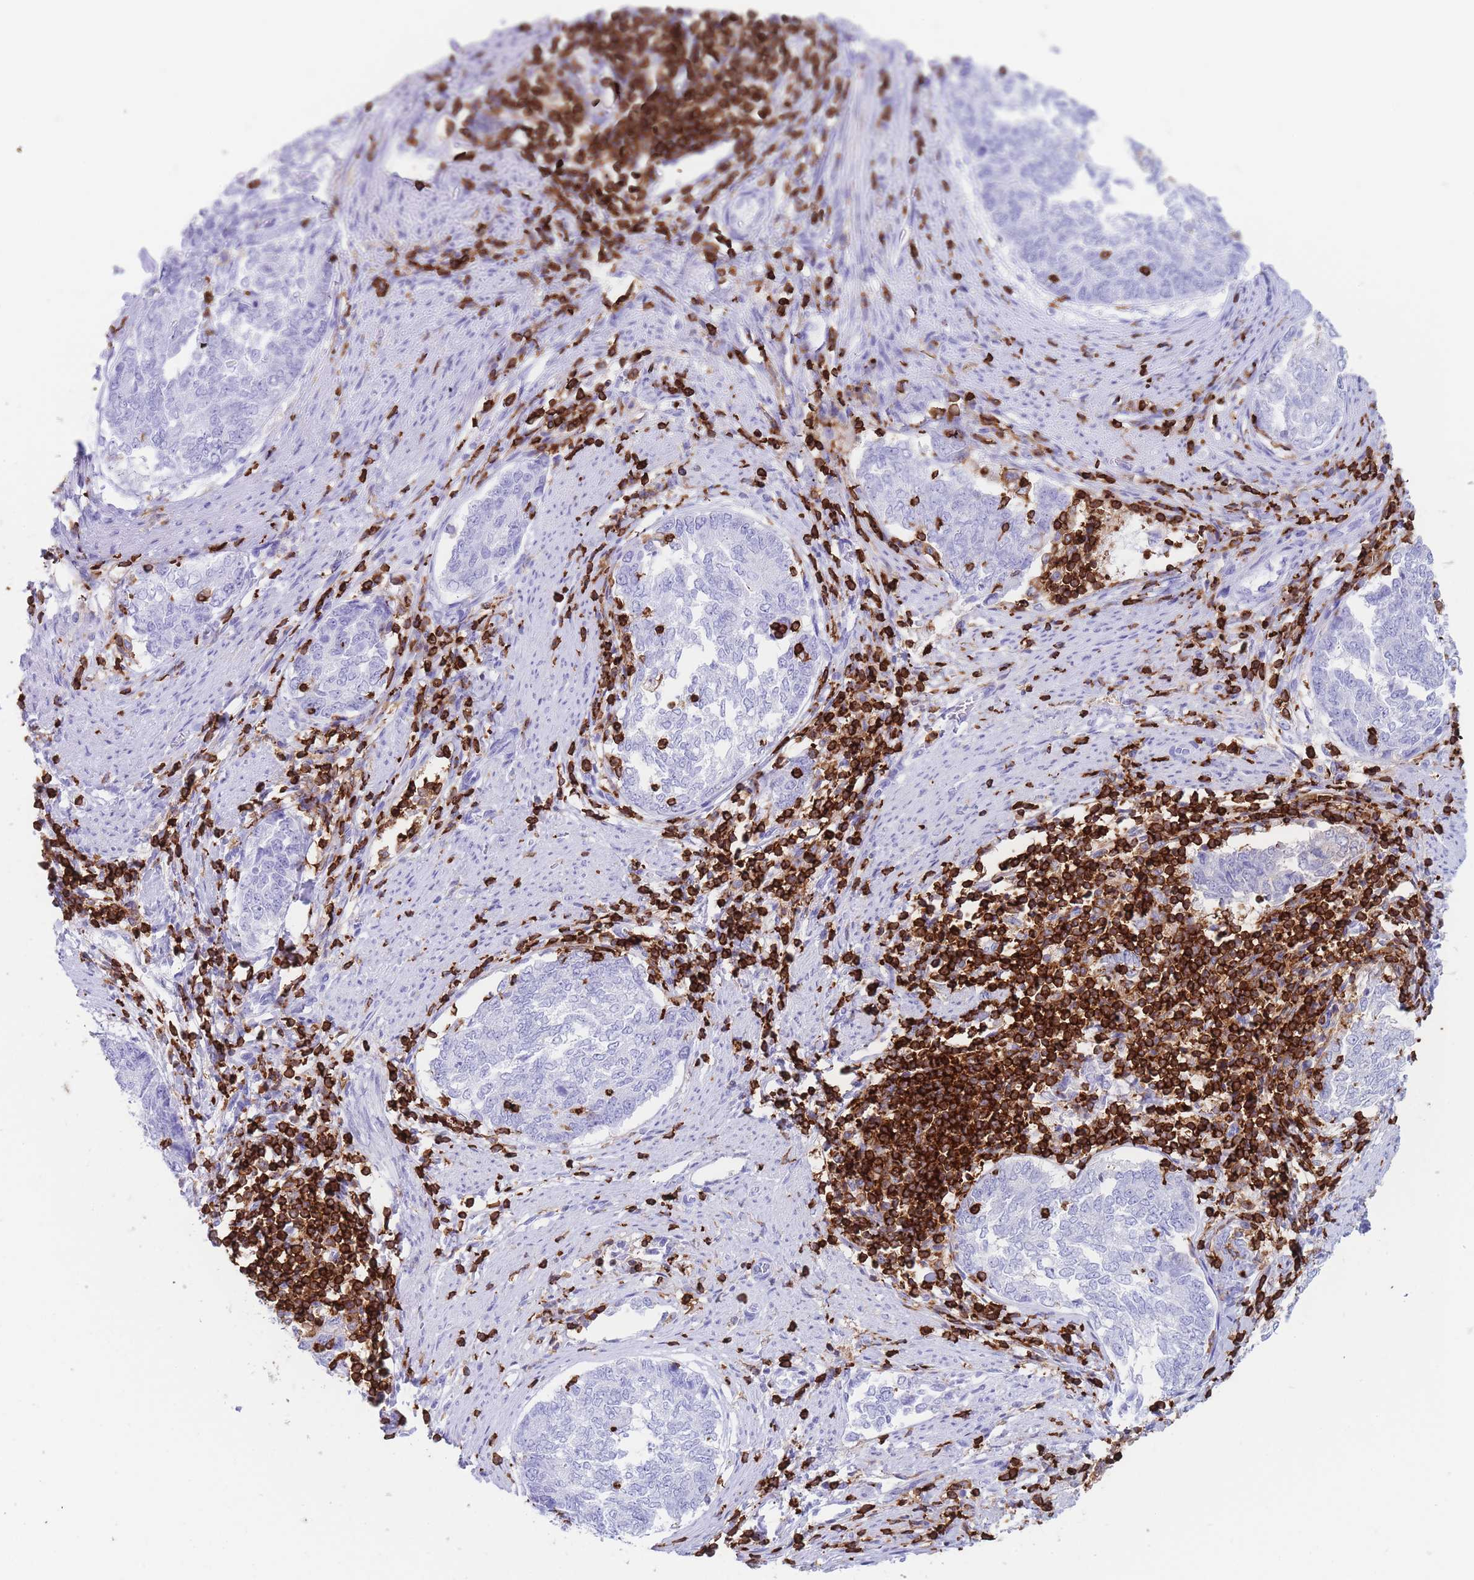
{"staining": {"intensity": "negative", "quantity": "none", "location": "none"}, "tissue": "endometrial cancer", "cell_type": "Tumor cells", "image_type": "cancer", "snomed": [{"axis": "morphology", "description": "Adenocarcinoma, NOS"}, {"axis": "topography", "description": "Endometrium"}], "caption": "IHC image of human endometrial cancer (adenocarcinoma) stained for a protein (brown), which displays no staining in tumor cells.", "gene": "CORO1A", "patient": {"sex": "female", "age": 80}}